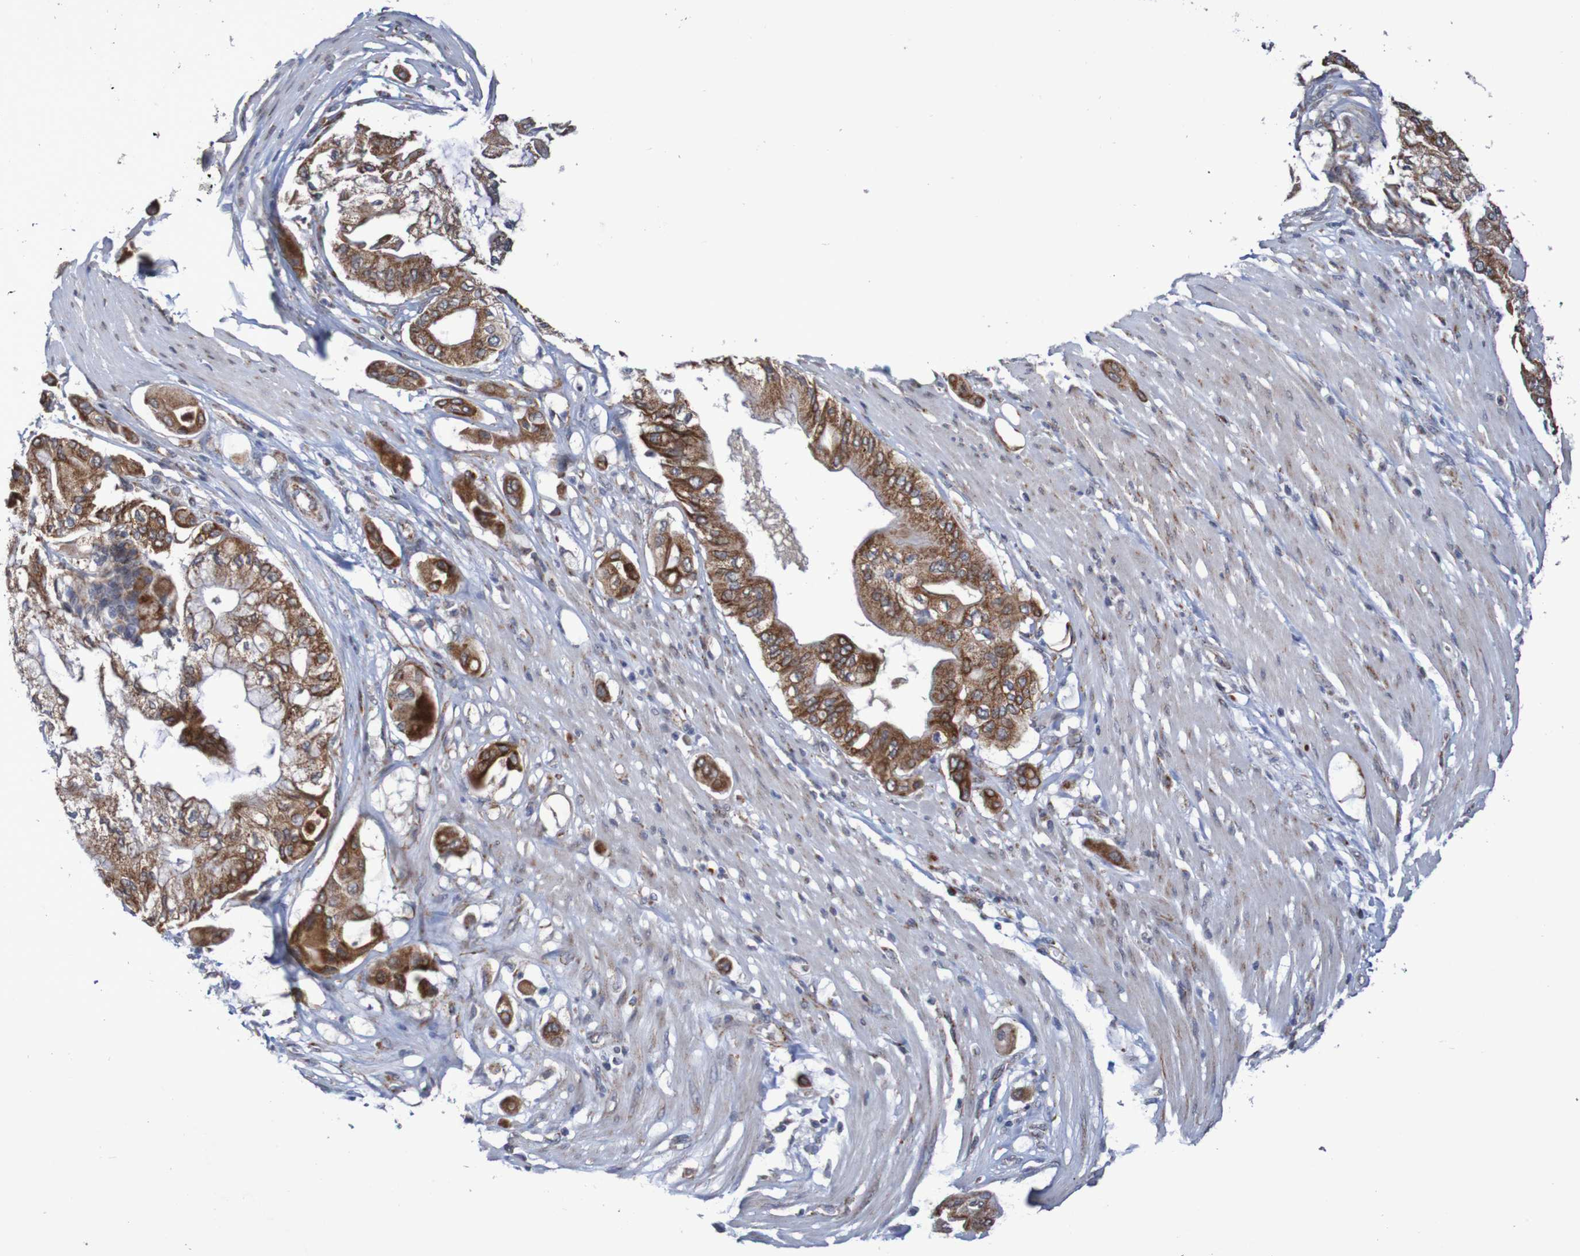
{"staining": {"intensity": "strong", "quantity": ">75%", "location": "cytoplasmic/membranous"}, "tissue": "pancreatic cancer", "cell_type": "Tumor cells", "image_type": "cancer", "snomed": [{"axis": "morphology", "description": "Adenocarcinoma, NOS"}, {"axis": "morphology", "description": "Adenocarcinoma, metastatic, NOS"}, {"axis": "topography", "description": "Lymph node"}, {"axis": "topography", "description": "Pancreas"}, {"axis": "topography", "description": "Duodenum"}], "caption": "Human metastatic adenocarcinoma (pancreatic) stained for a protein (brown) displays strong cytoplasmic/membranous positive expression in about >75% of tumor cells.", "gene": "DVL1", "patient": {"sex": "female", "age": 64}}